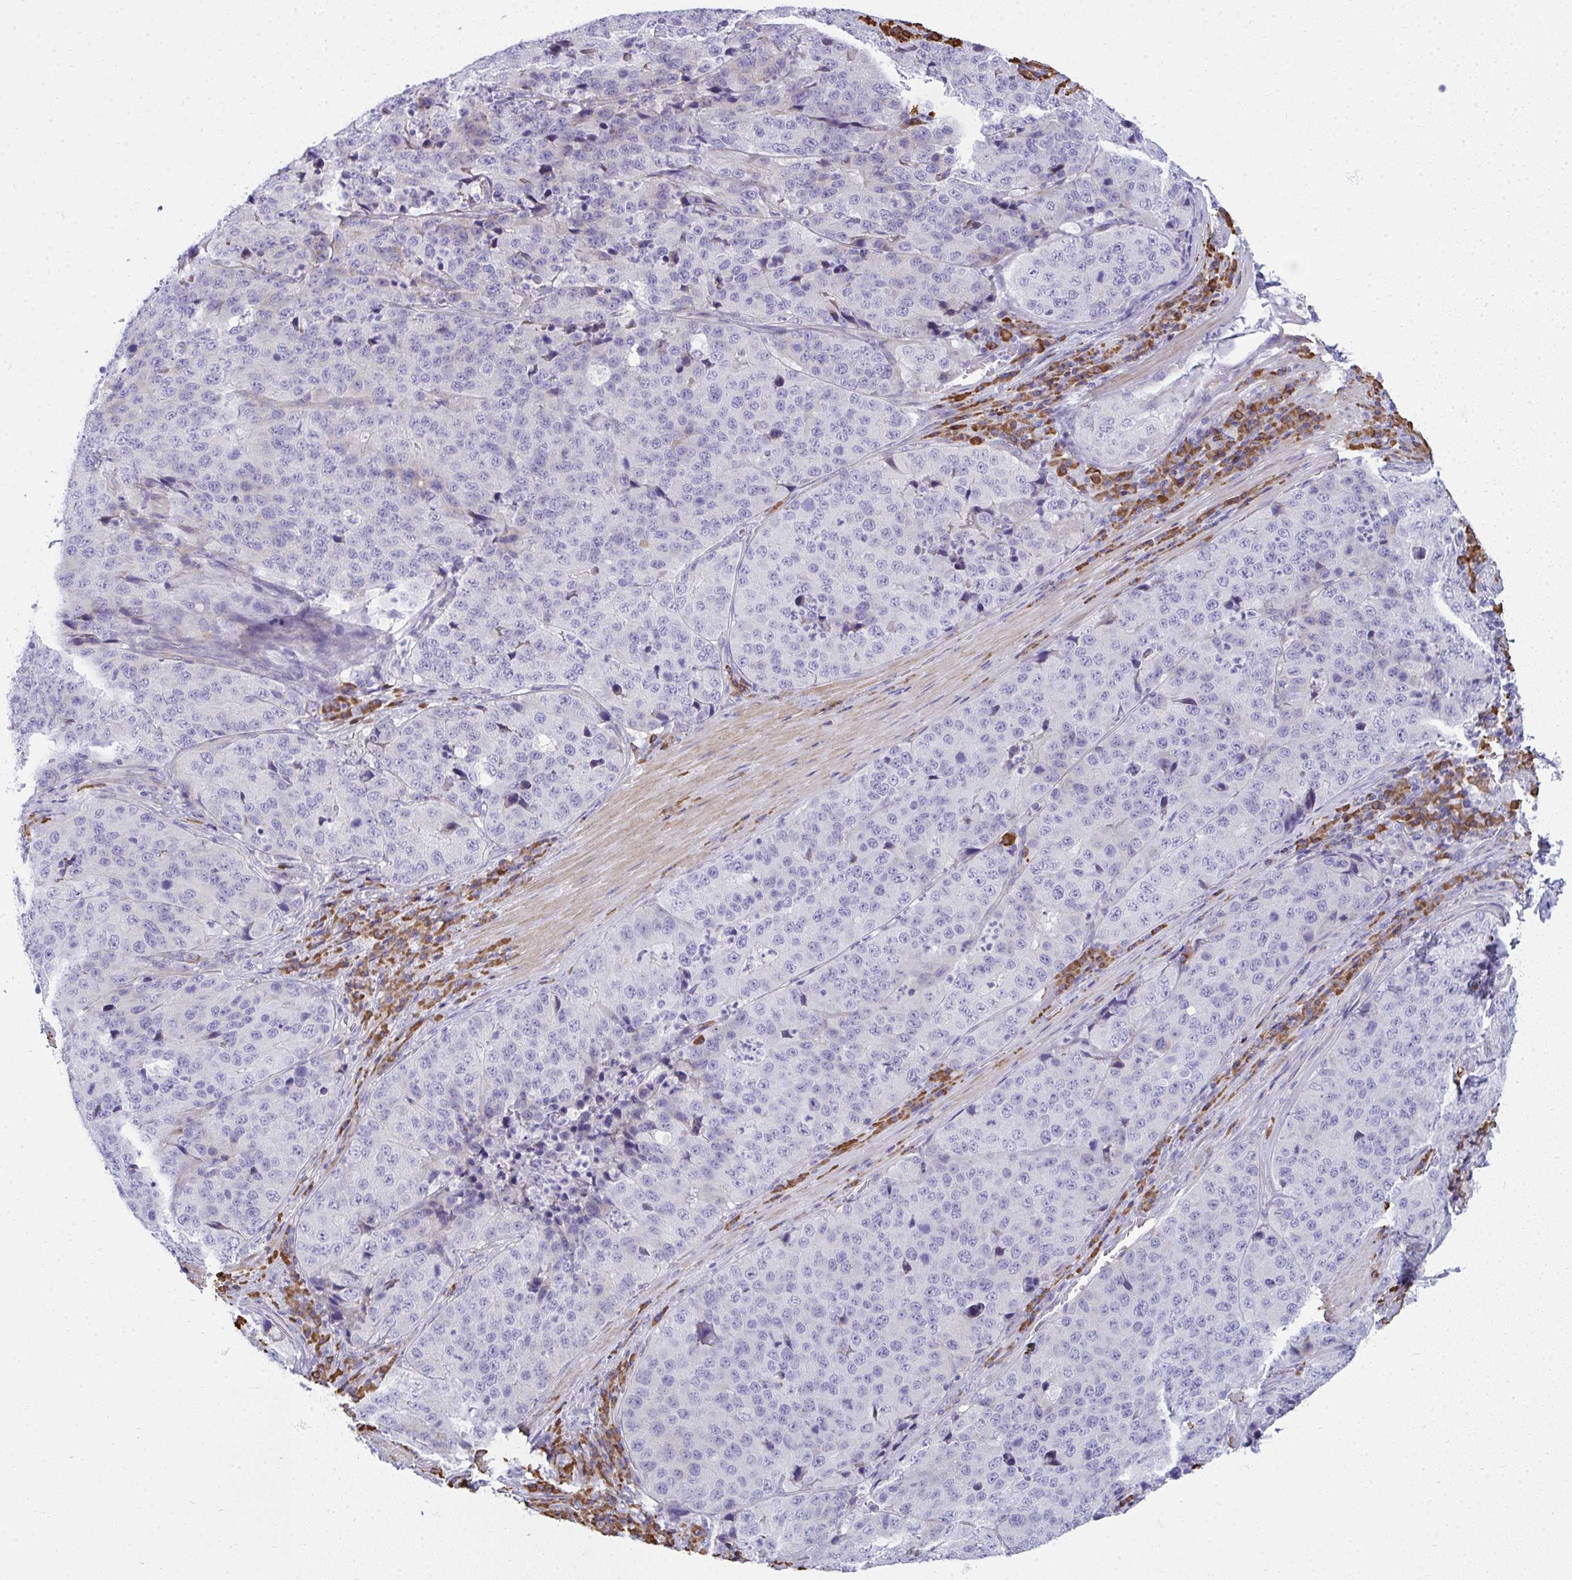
{"staining": {"intensity": "negative", "quantity": "none", "location": "none"}, "tissue": "stomach cancer", "cell_type": "Tumor cells", "image_type": "cancer", "snomed": [{"axis": "morphology", "description": "Adenocarcinoma, NOS"}, {"axis": "topography", "description": "Stomach"}], "caption": "Histopathology image shows no protein staining in tumor cells of adenocarcinoma (stomach) tissue.", "gene": "PUS7L", "patient": {"sex": "male", "age": 71}}